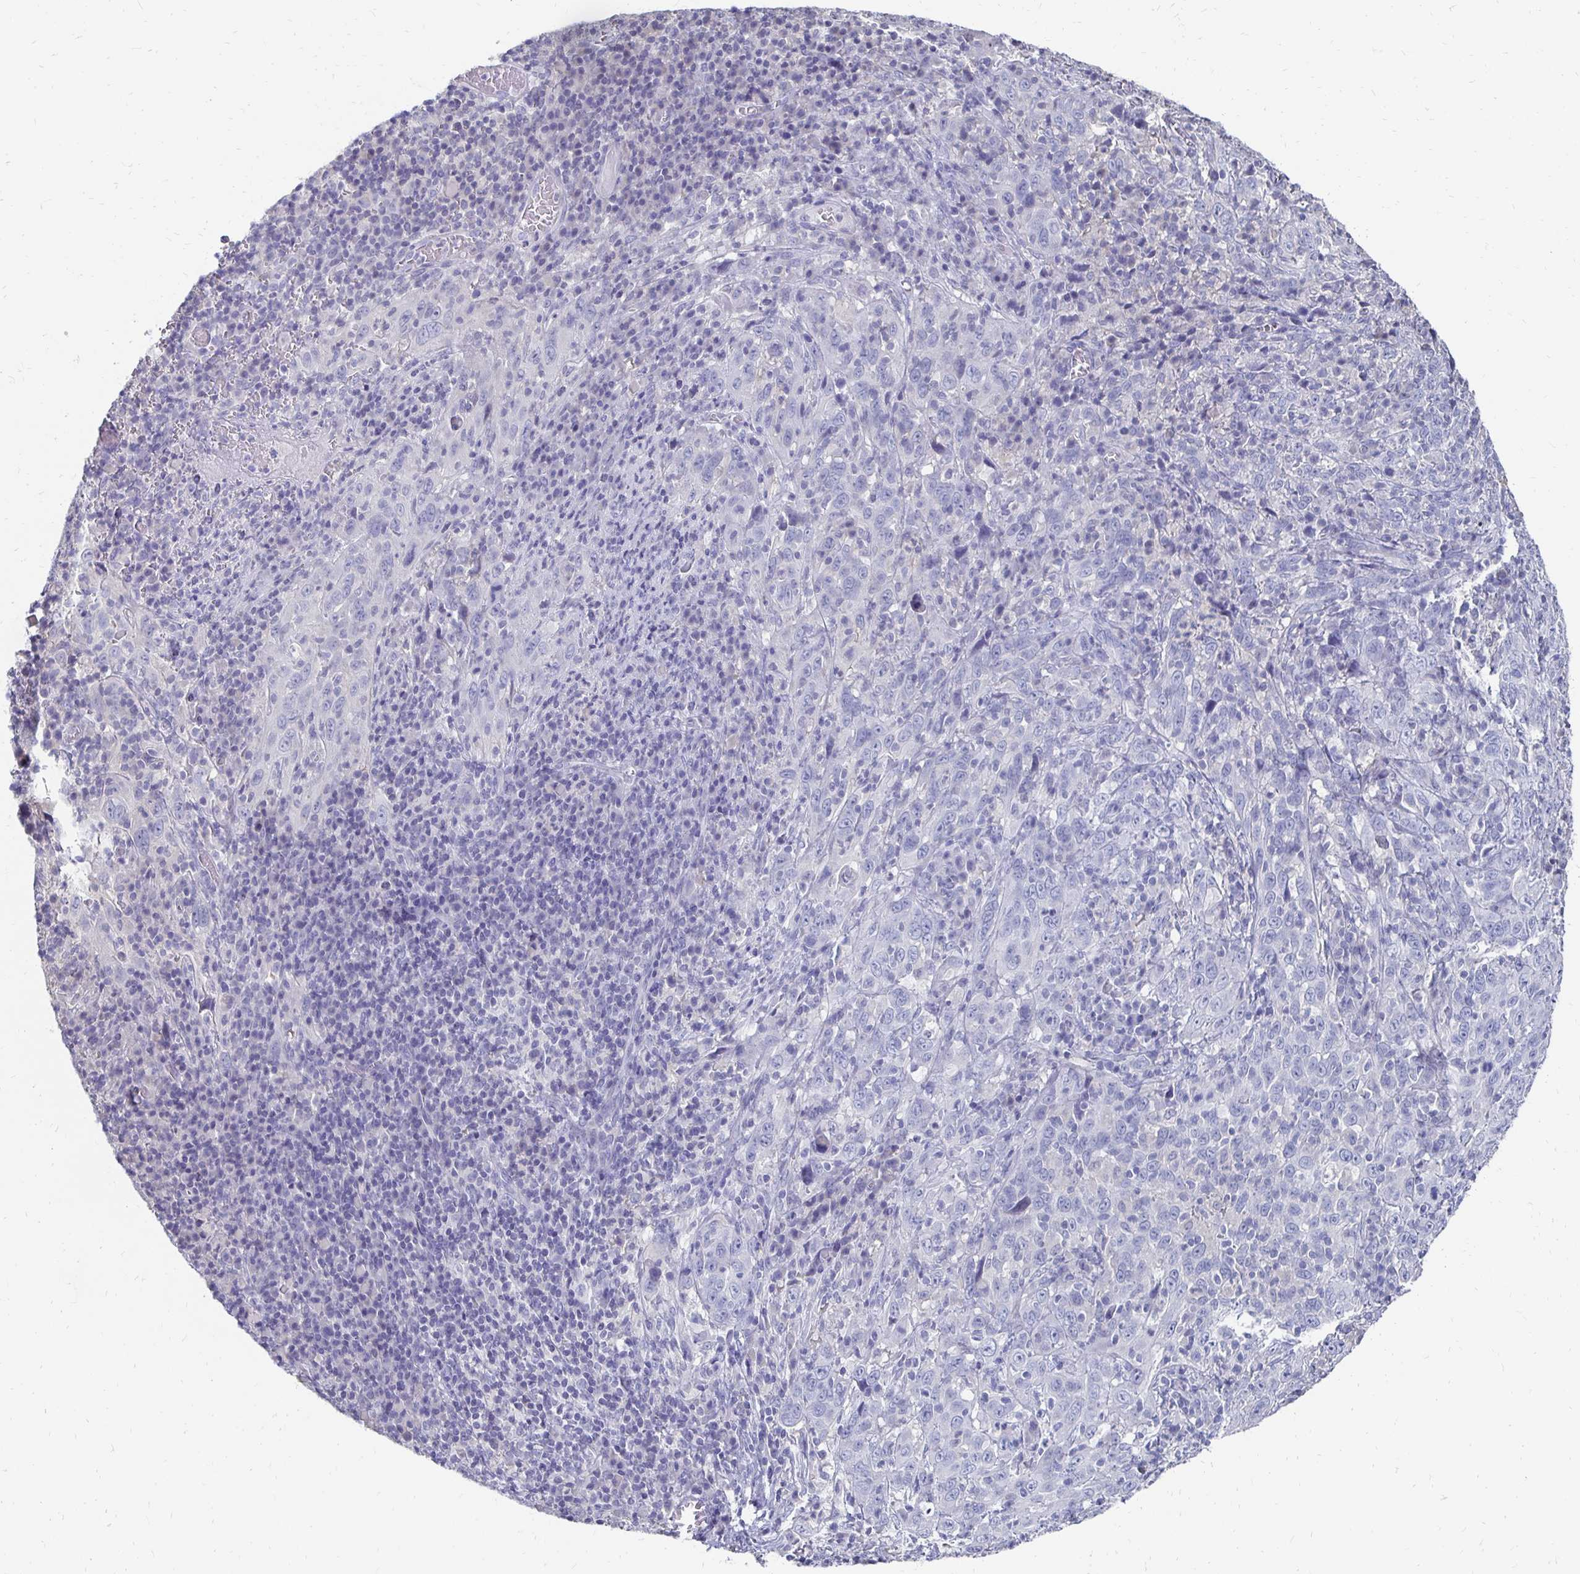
{"staining": {"intensity": "negative", "quantity": "none", "location": "none"}, "tissue": "cervical cancer", "cell_type": "Tumor cells", "image_type": "cancer", "snomed": [{"axis": "morphology", "description": "Squamous cell carcinoma, NOS"}, {"axis": "topography", "description": "Cervix"}], "caption": "Protein analysis of cervical squamous cell carcinoma demonstrates no significant staining in tumor cells.", "gene": "SYCP3", "patient": {"sex": "female", "age": 46}}